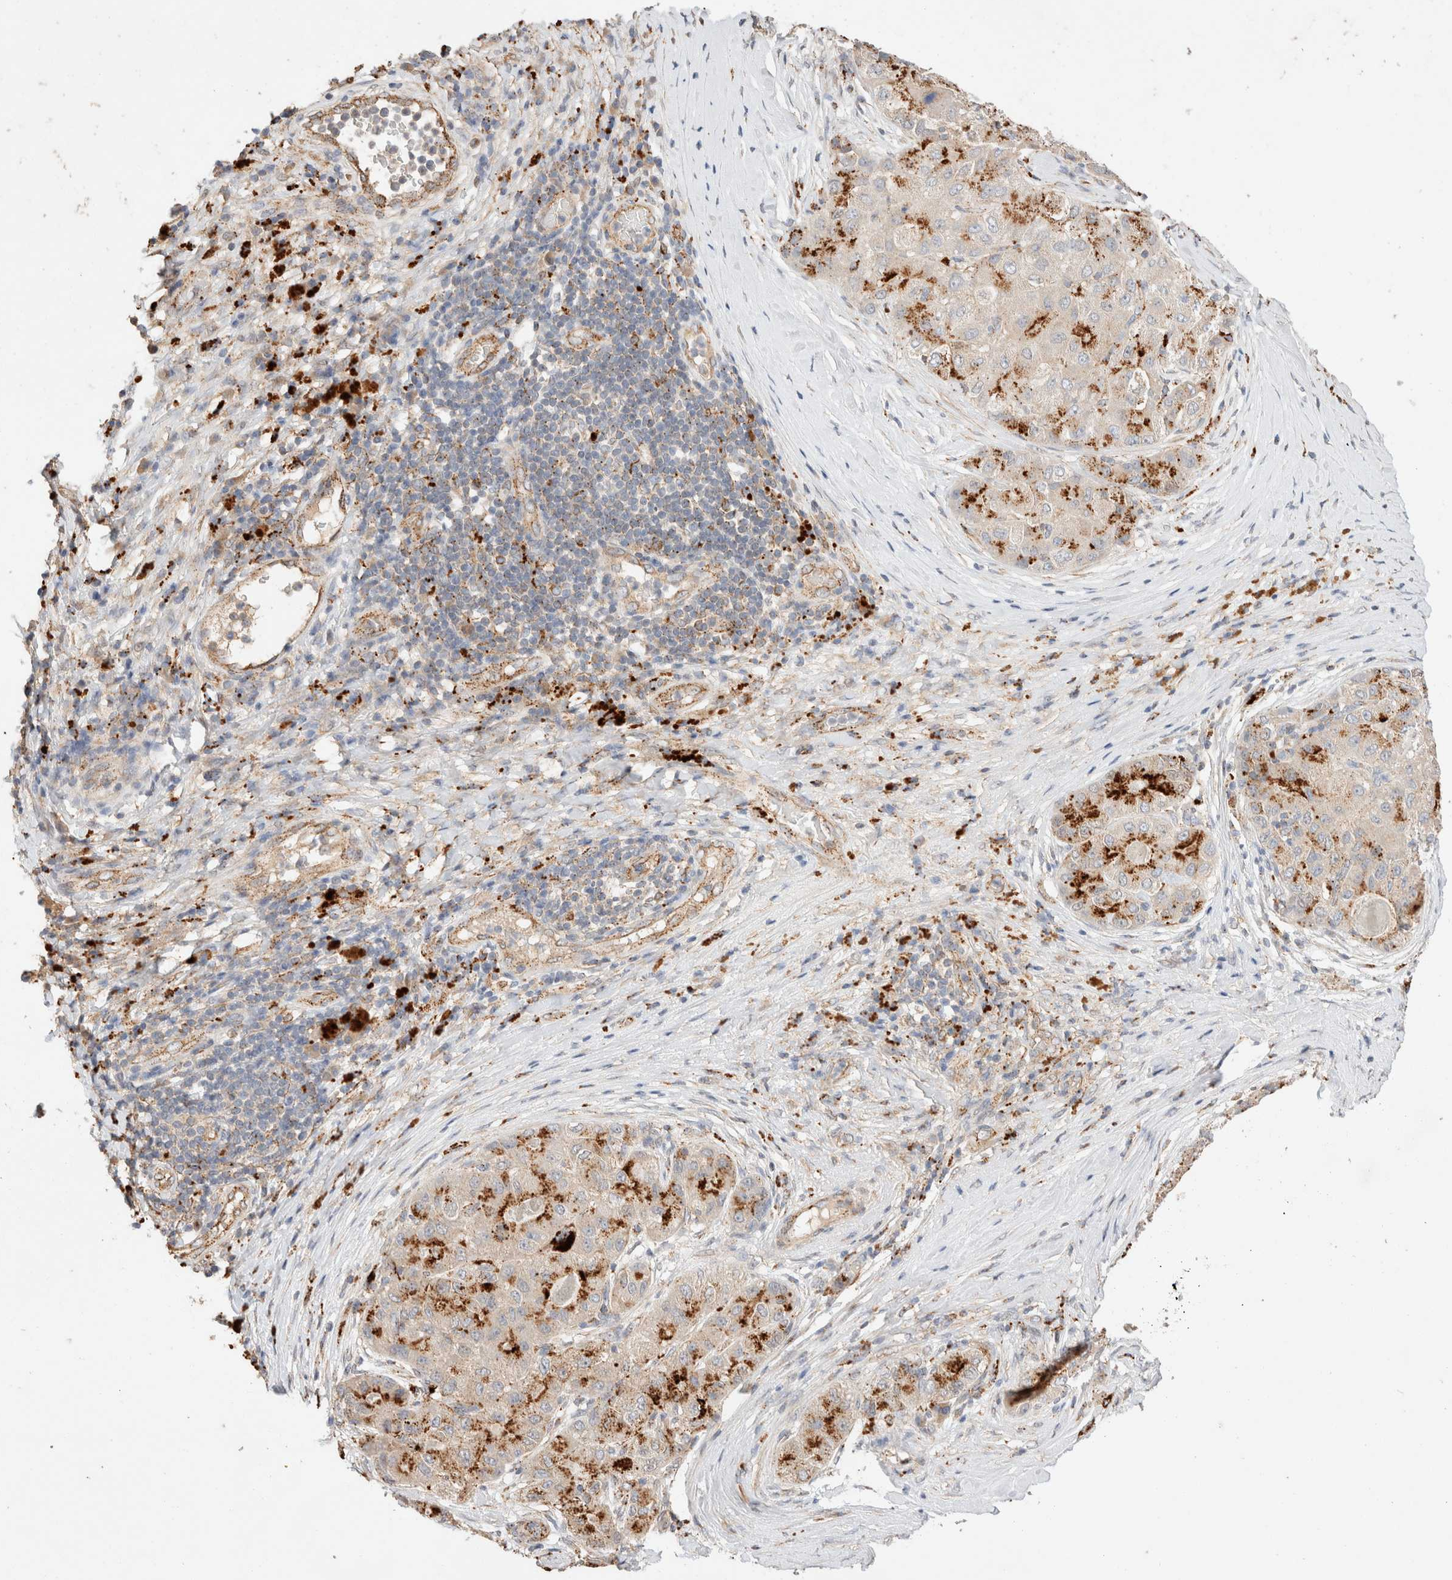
{"staining": {"intensity": "moderate", "quantity": ">75%", "location": "cytoplasmic/membranous"}, "tissue": "liver cancer", "cell_type": "Tumor cells", "image_type": "cancer", "snomed": [{"axis": "morphology", "description": "Carcinoma, Hepatocellular, NOS"}, {"axis": "topography", "description": "Liver"}], "caption": "Immunohistochemistry image of neoplastic tissue: human liver hepatocellular carcinoma stained using immunohistochemistry (IHC) reveals medium levels of moderate protein expression localized specifically in the cytoplasmic/membranous of tumor cells, appearing as a cytoplasmic/membranous brown color.", "gene": "RABEPK", "patient": {"sex": "male", "age": 80}}